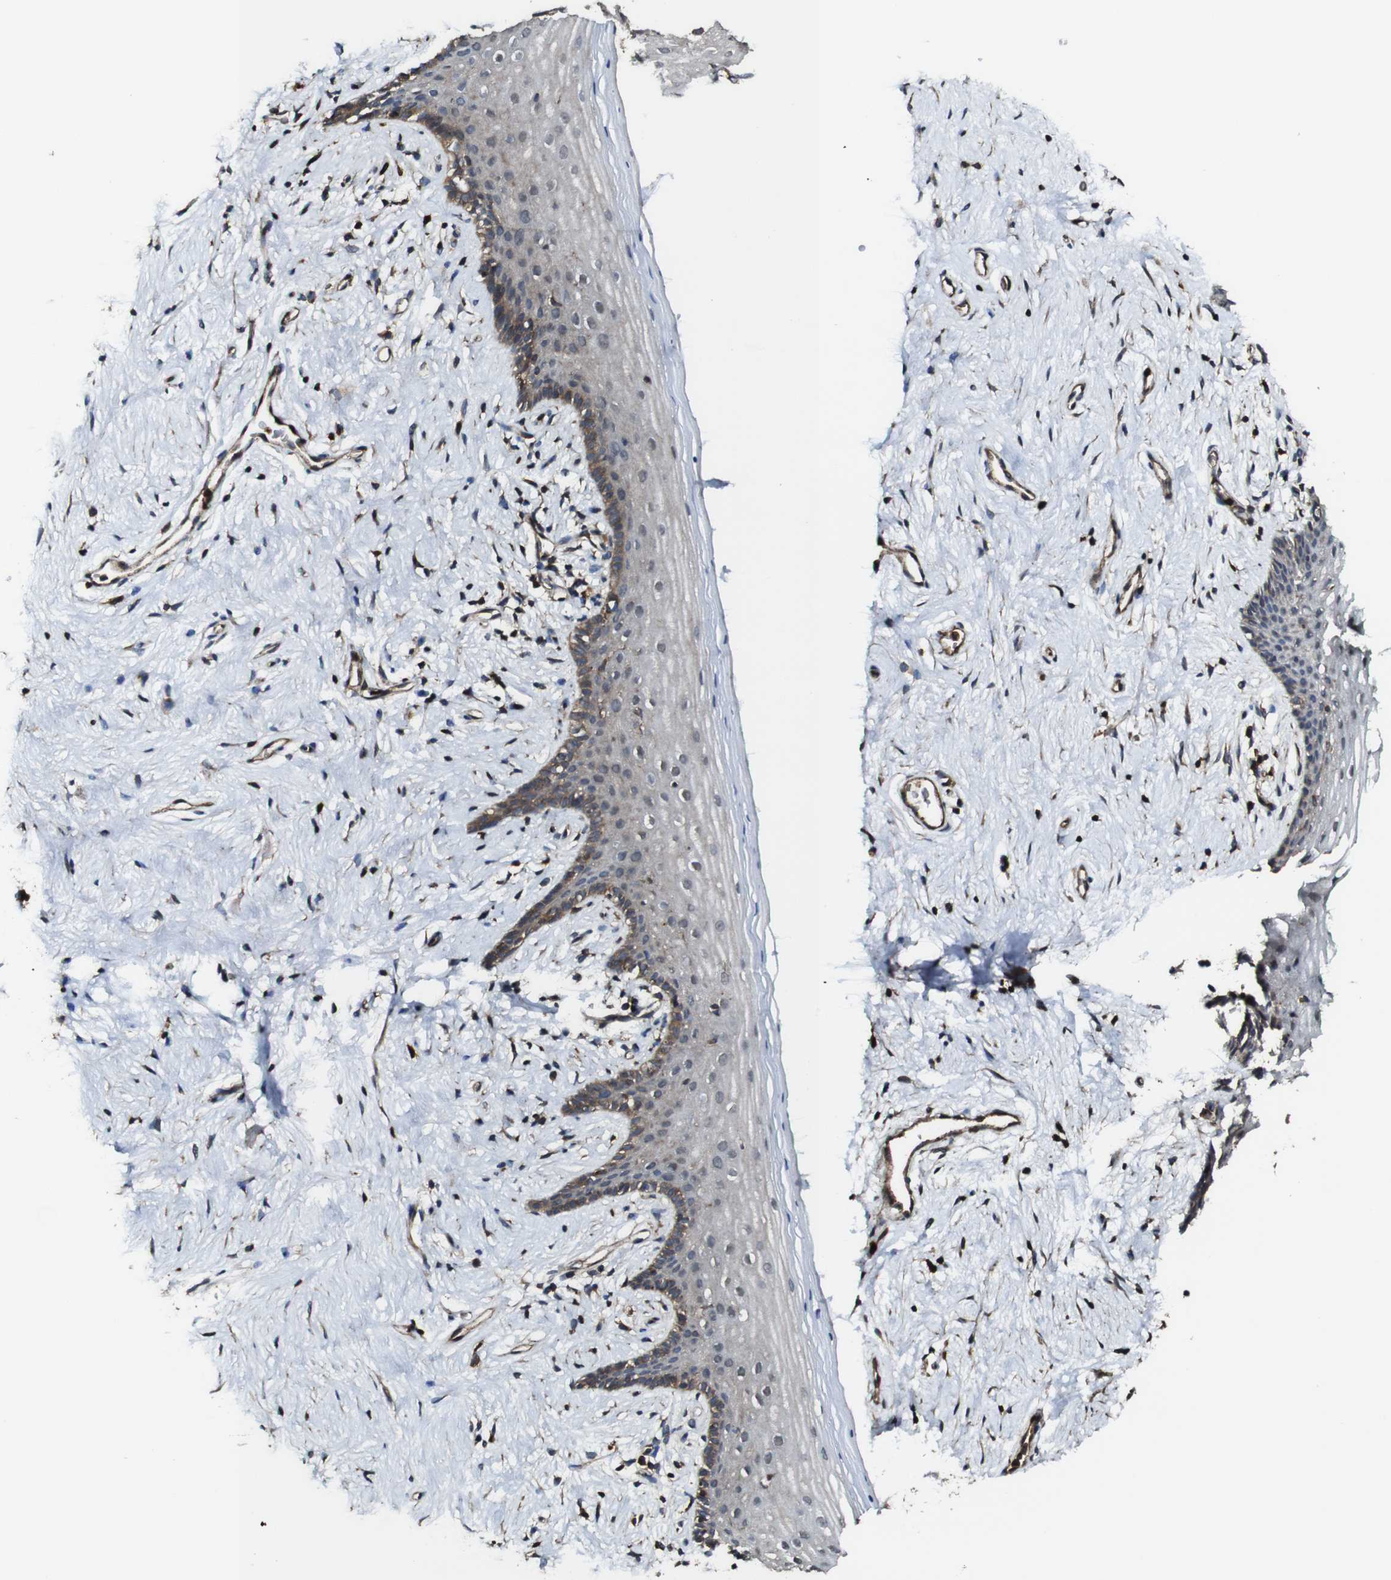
{"staining": {"intensity": "moderate", "quantity": "25%-75%", "location": "cytoplasmic/membranous"}, "tissue": "vagina", "cell_type": "Squamous epithelial cells", "image_type": "normal", "snomed": [{"axis": "morphology", "description": "Normal tissue, NOS"}, {"axis": "topography", "description": "Vagina"}], "caption": "A high-resolution micrograph shows immunohistochemistry staining of benign vagina, which displays moderate cytoplasmic/membranous staining in approximately 25%-75% of squamous epithelial cells.", "gene": "TNIK", "patient": {"sex": "female", "age": 44}}